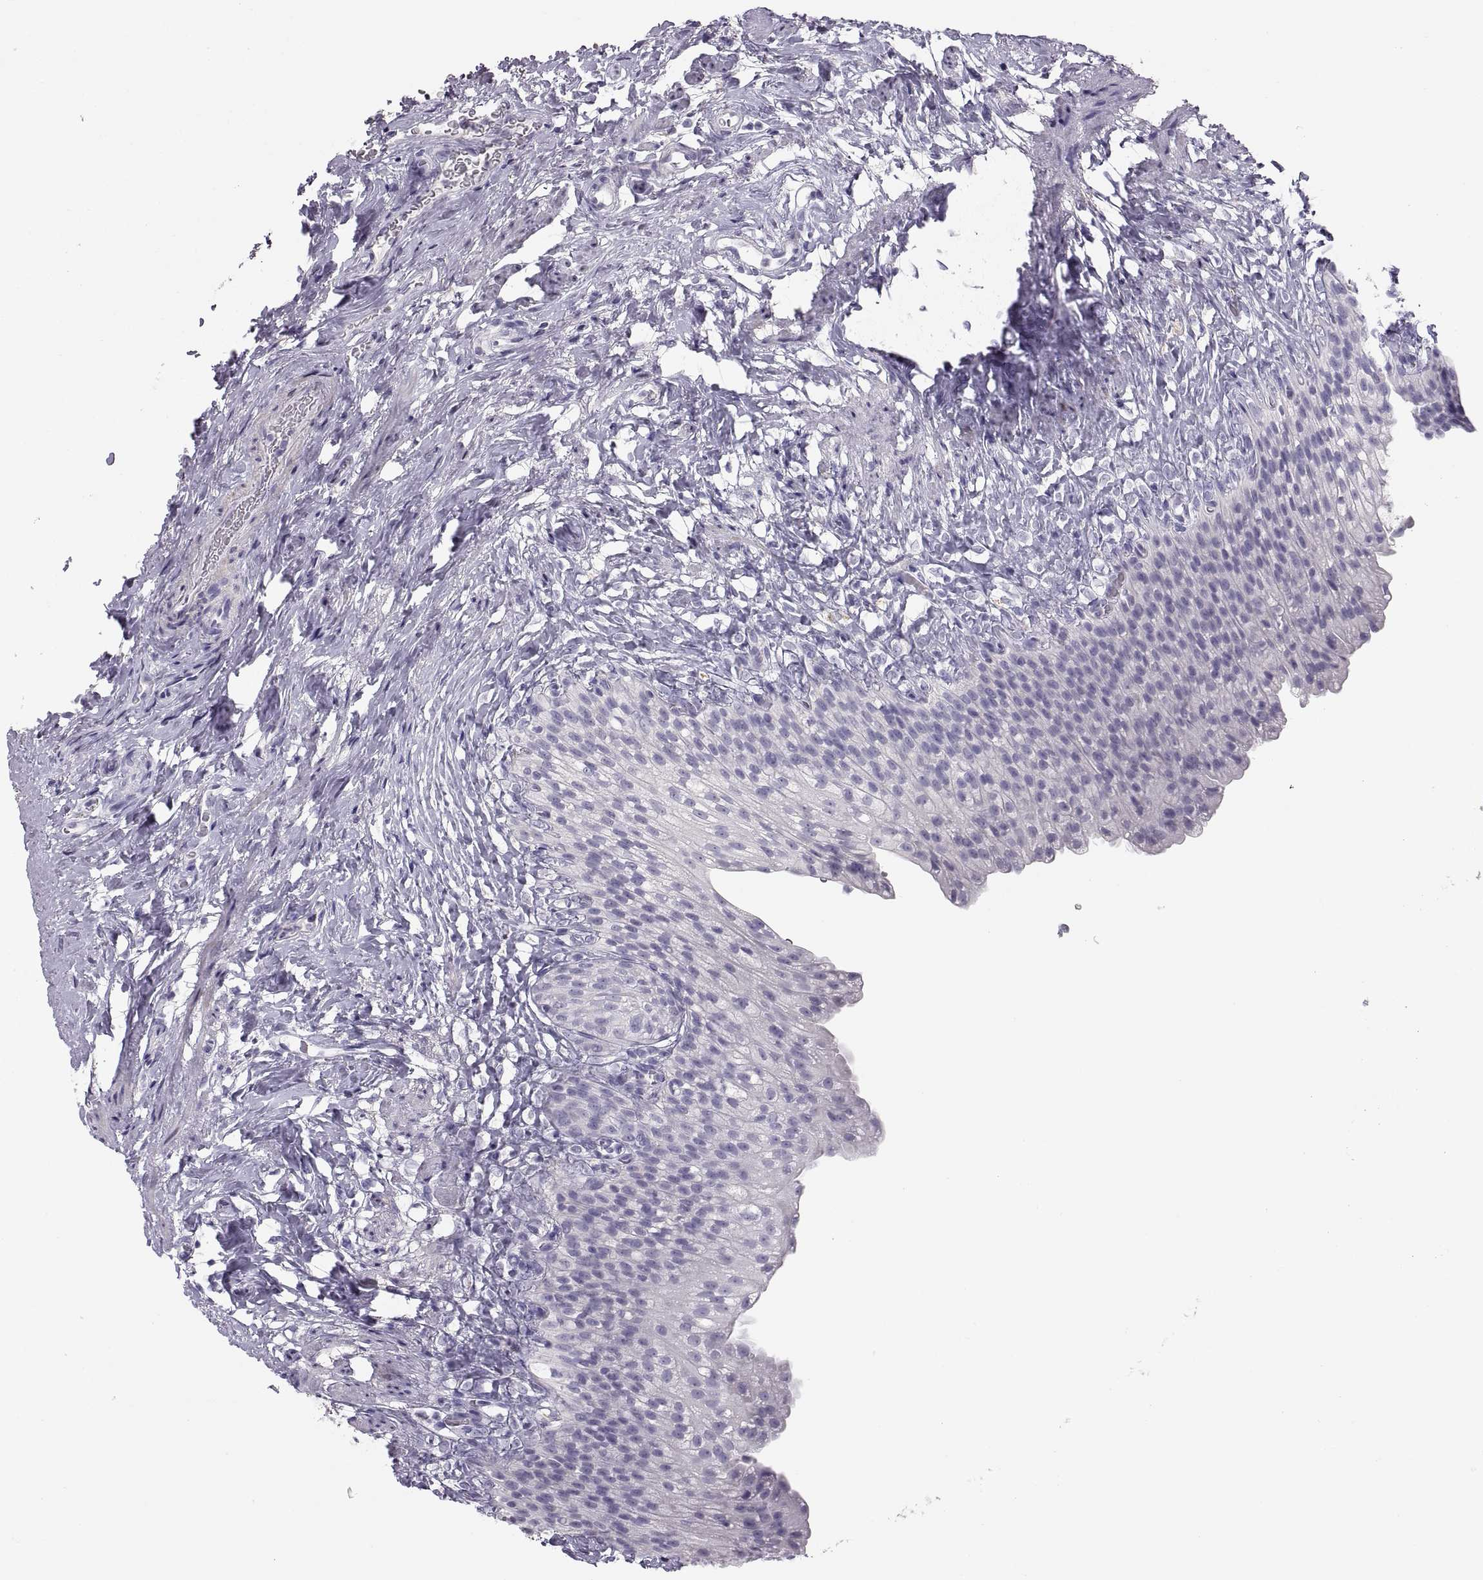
{"staining": {"intensity": "negative", "quantity": "none", "location": "none"}, "tissue": "urinary bladder", "cell_type": "Urothelial cells", "image_type": "normal", "snomed": [{"axis": "morphology", "description": "Normal tissue, NOS"}, {"axis": "topography", "description": "Urinary bladder"}], "caption": "Immunohistochemistry (IHC) of unremarkable human urinary bladder reveals no expression in urothelial cells.", "gene": "COL9A3", "patient": {"sex": "male", "age": 76}}